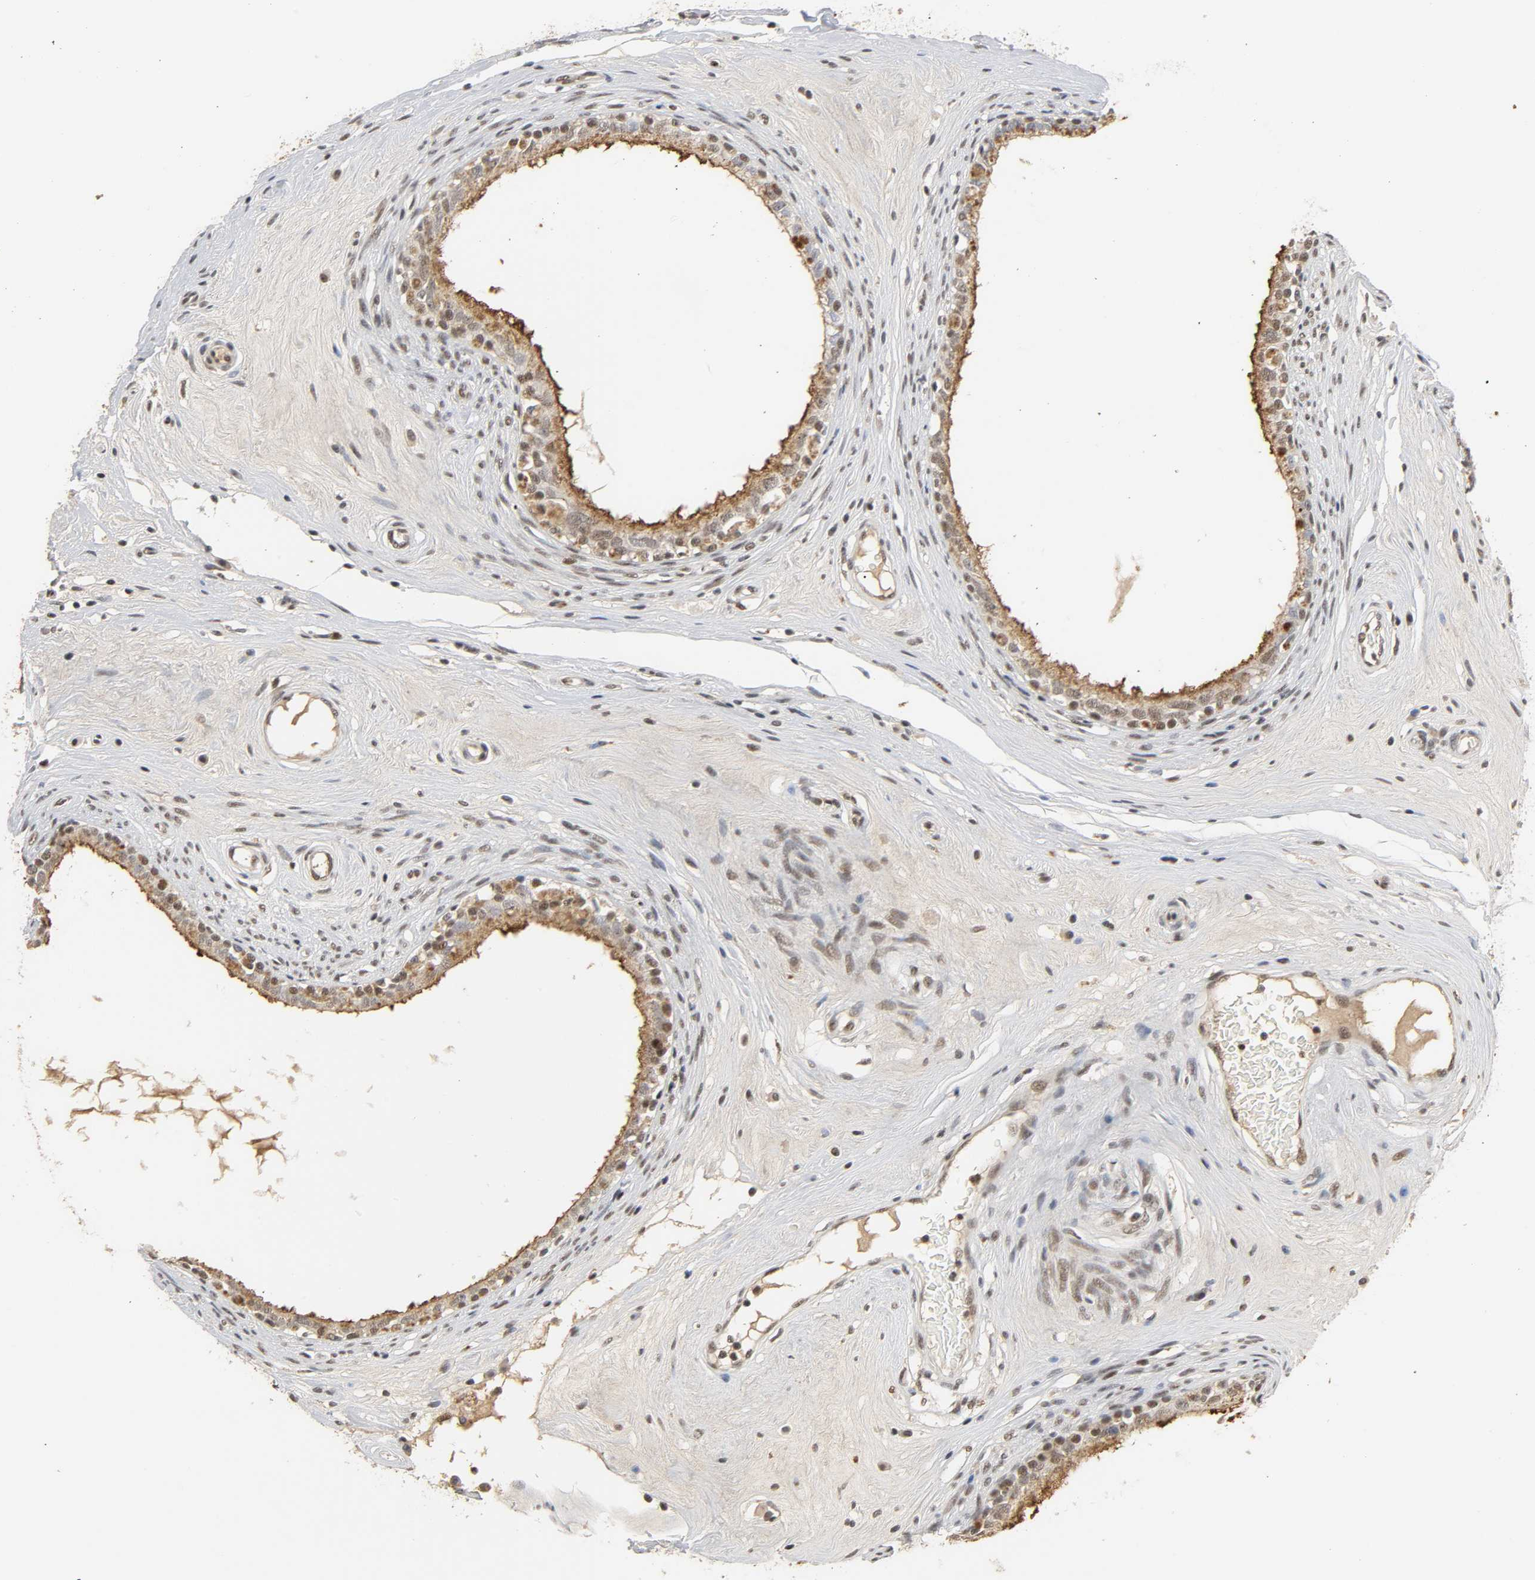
{"staining": {"intensity": "strong", "quantity": ">75%", "location": "cytoplasmic/membranous,nuclear"}, "tissue": "epididymis", "cell_type": "Glandular cells", "image_type": "normal", "snomed": [{"axis": "morphology", "description": "Normal tissue, NOS"}, {"axis": "morphology", "description": "Inflammation, NOS"}, {"axis": "topography", "description": "Epididymis"}], "caption": "A brown stain labels strong cytoplasmic/membranous,nuclear staining of a protein in glandular cells of unremarkable human epididymis.", "gene": "NCOA6", "patient": {"sex": "male", "age": 84}}